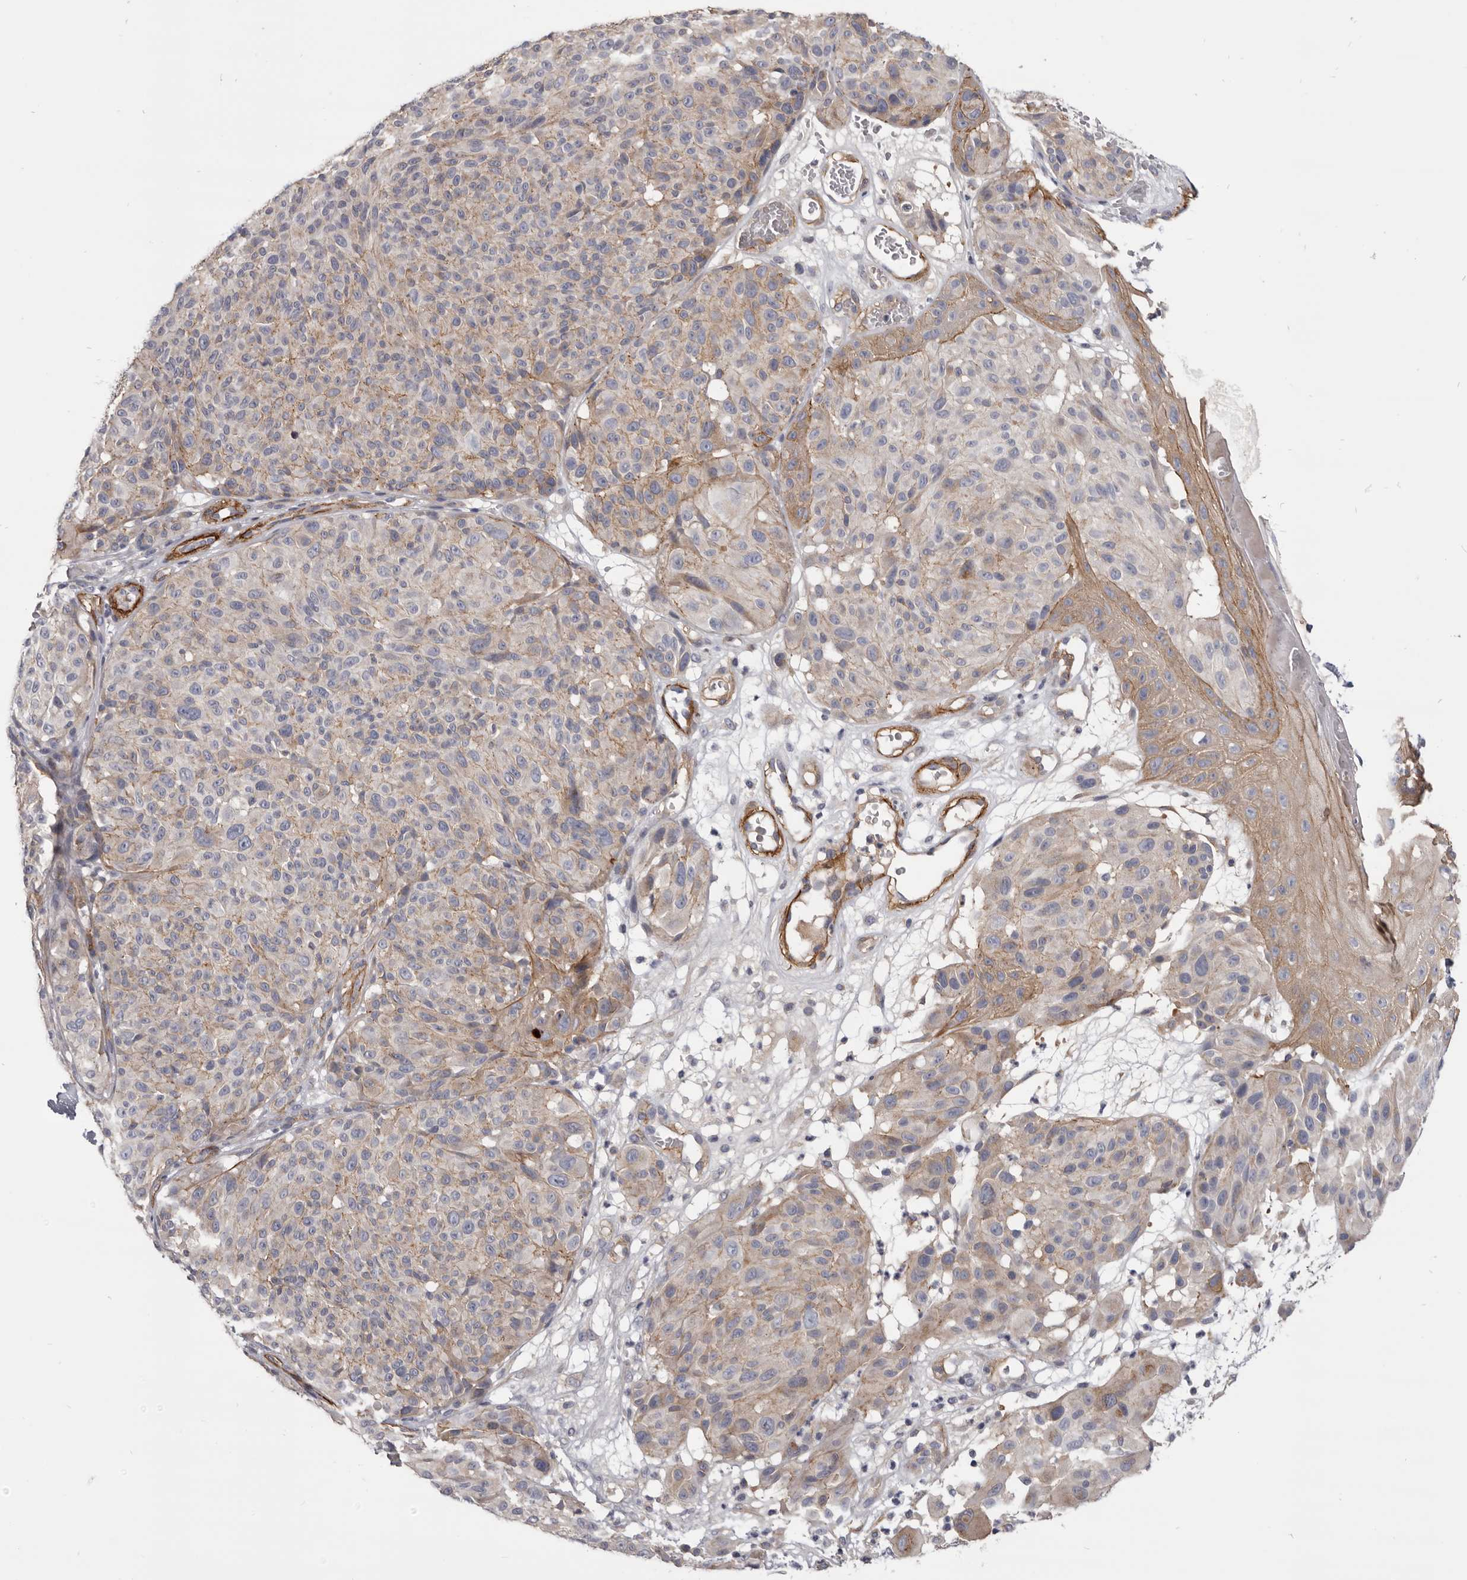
{"staining": {"intensity": "negative", "quantity": "none", "location": "none"}, "tissue": "melanoma", "cell_type": "Tumor cells", "image_type": "cancer", "snomed": [{"axis": "morphology", "description": "Malignant melanoma, NOS"}, {"axis": "topography", "description": "Skin"}], "caption": "An image of human melanoma is negative for staining in tumor cells.", "gene": "CGN", "patient": {"sex": "male", "age": 83}}